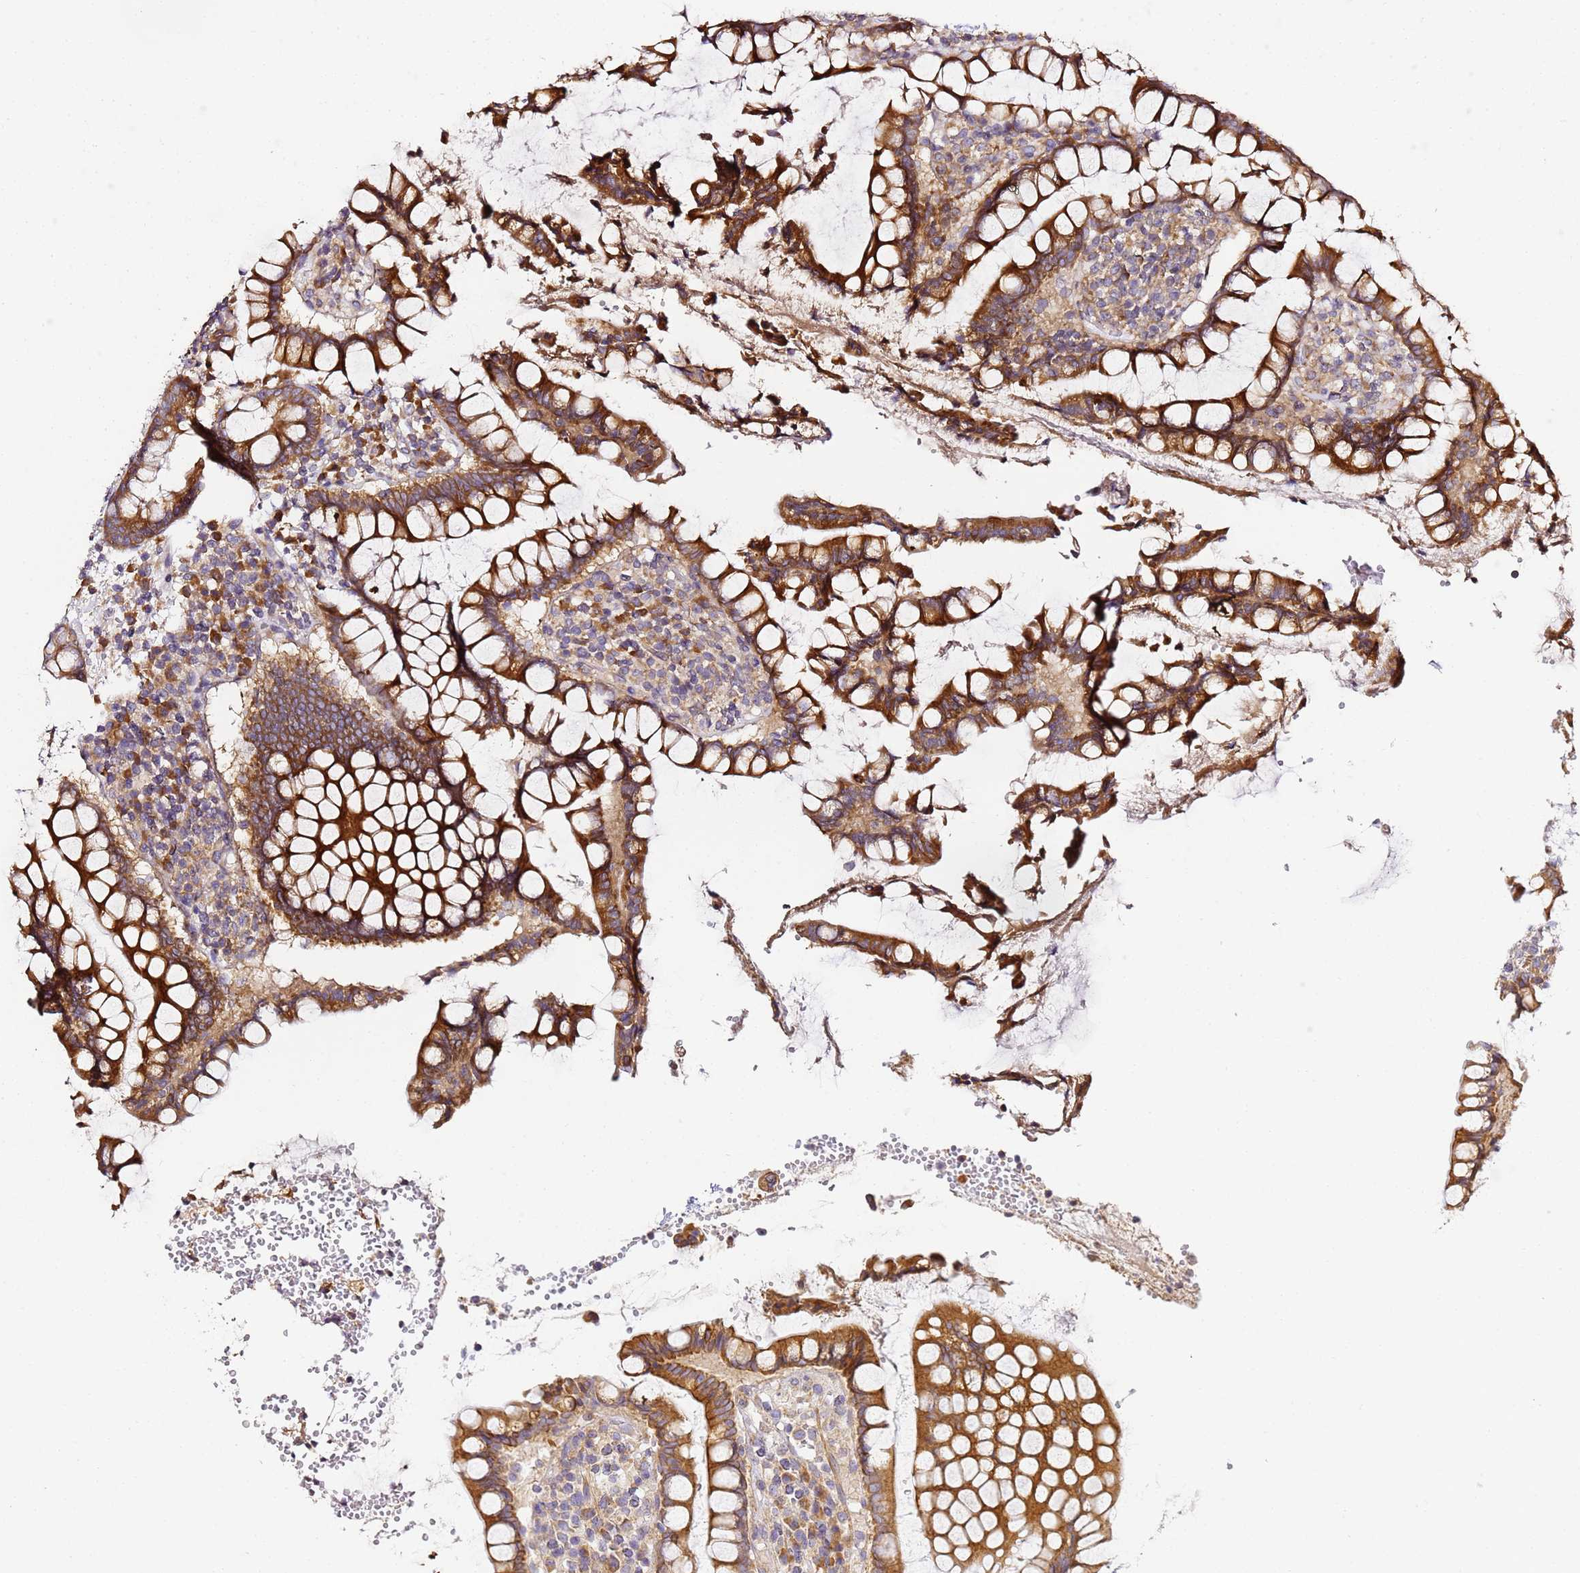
{"staining": {"intensity": "moderate", "quantity": ">75%", "location": "cytoplasmic/membranous"}, "tissue": "colon", "cell_type": "Endothelial cells", "image_type": "normal", "snomed": [{"axis": "morphology", "description": "Normal tissue, NOS"}, {"axis": "topography", "description": "Colon"}], "caption": "Immunohistochemical staining of benign colon exhibits >75% levels of moderate cytoplasmic/membranous protein expression in about >75% of endothelial cells.", "gene": "RPL13A", "patient": {"sex": "female", "age": 79}}